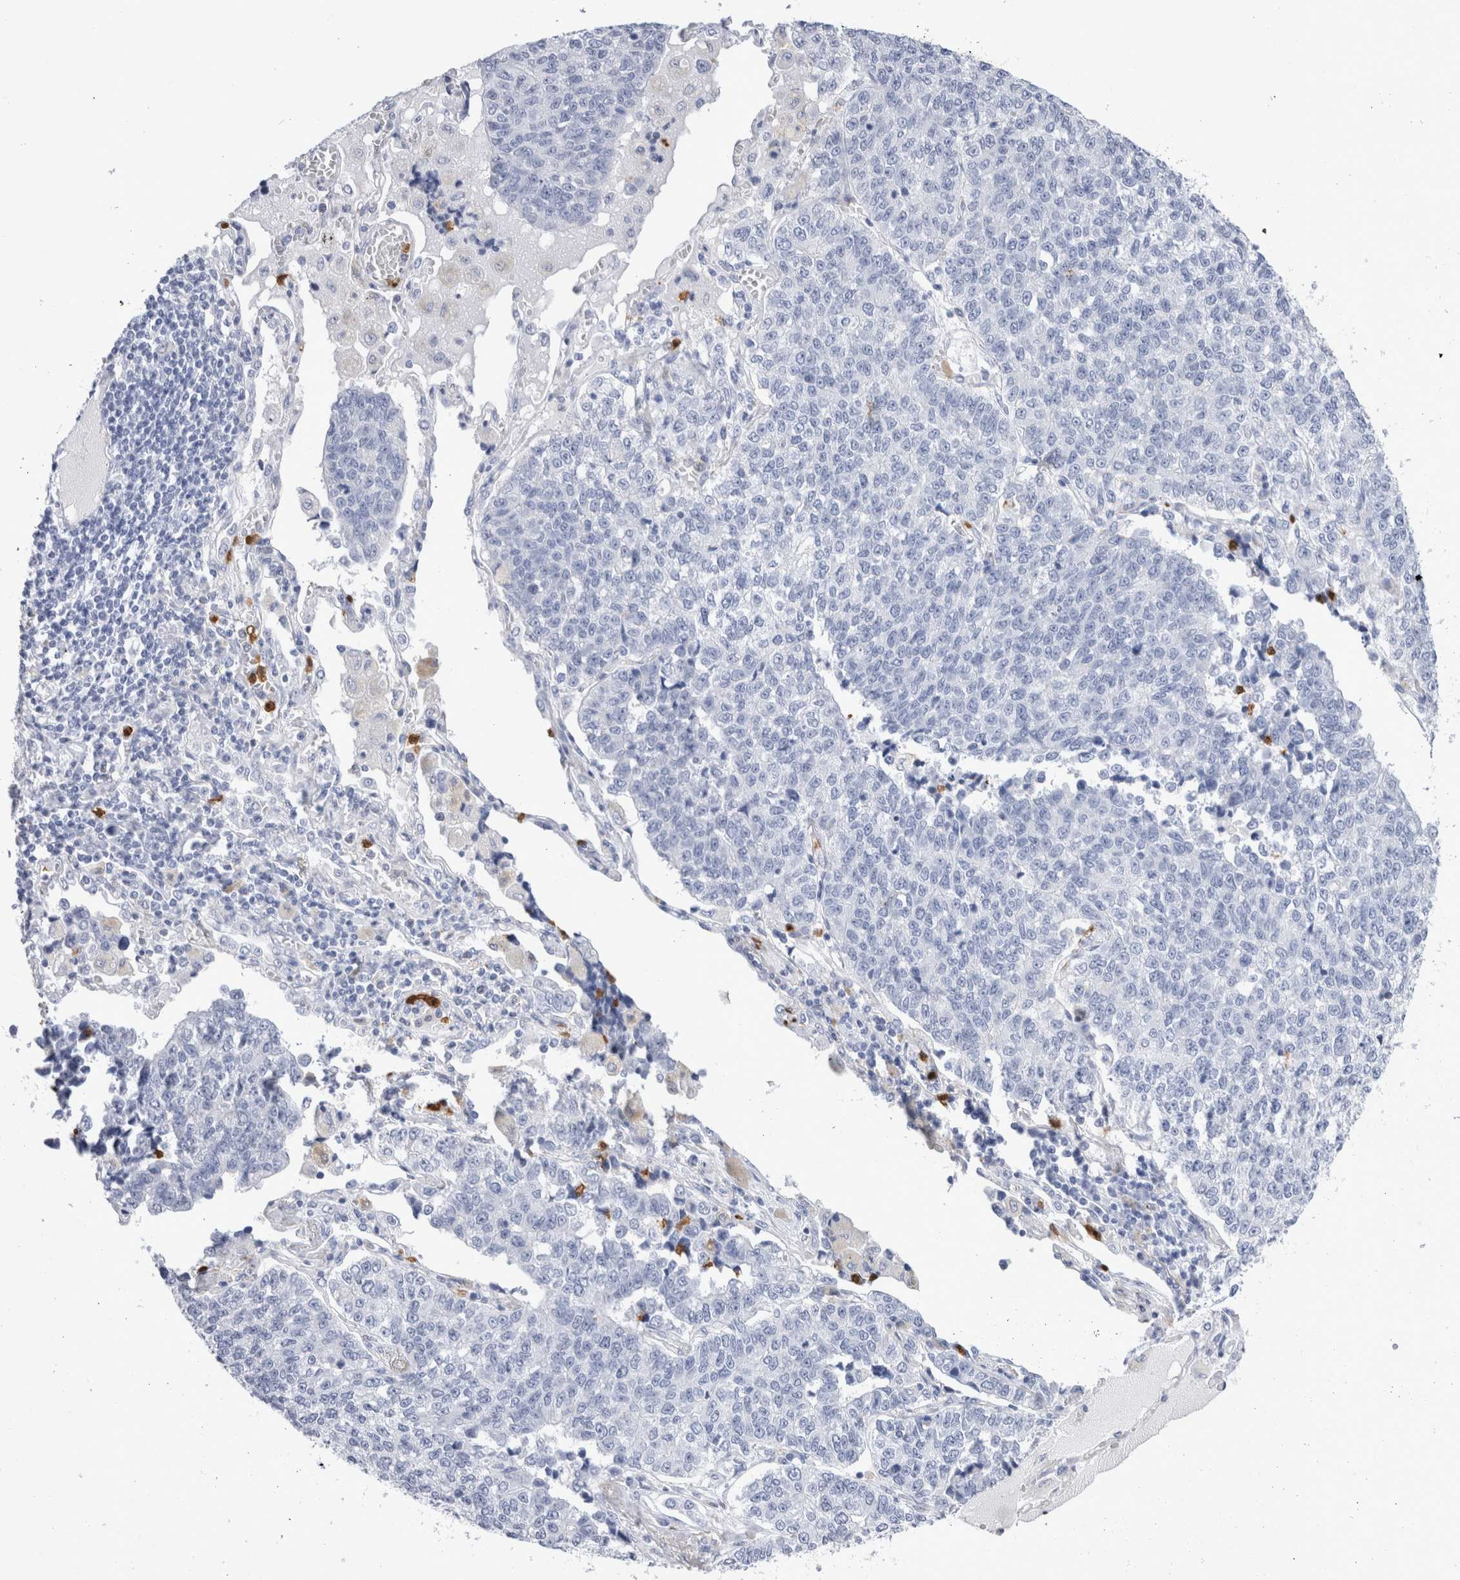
{"staining": {"intensity": "negative", "quantity": "none", "location": "none"}, "tissue": "lung cancer", "cell_type": "Tumor cells", "image_type": "cancer", "snomed": [{"axis": "morphology", "description": "Adenocarcinoma, NOS"}, {"axis": "topography", "description": "Lung"}], "caption": "The immunohistochemistry micrograph has no significant staining in tumor cells of adenocarcinoma (lung) tissue.", "gene": "SLC10A5", "patient": {"sex": "male", "age": 49}}